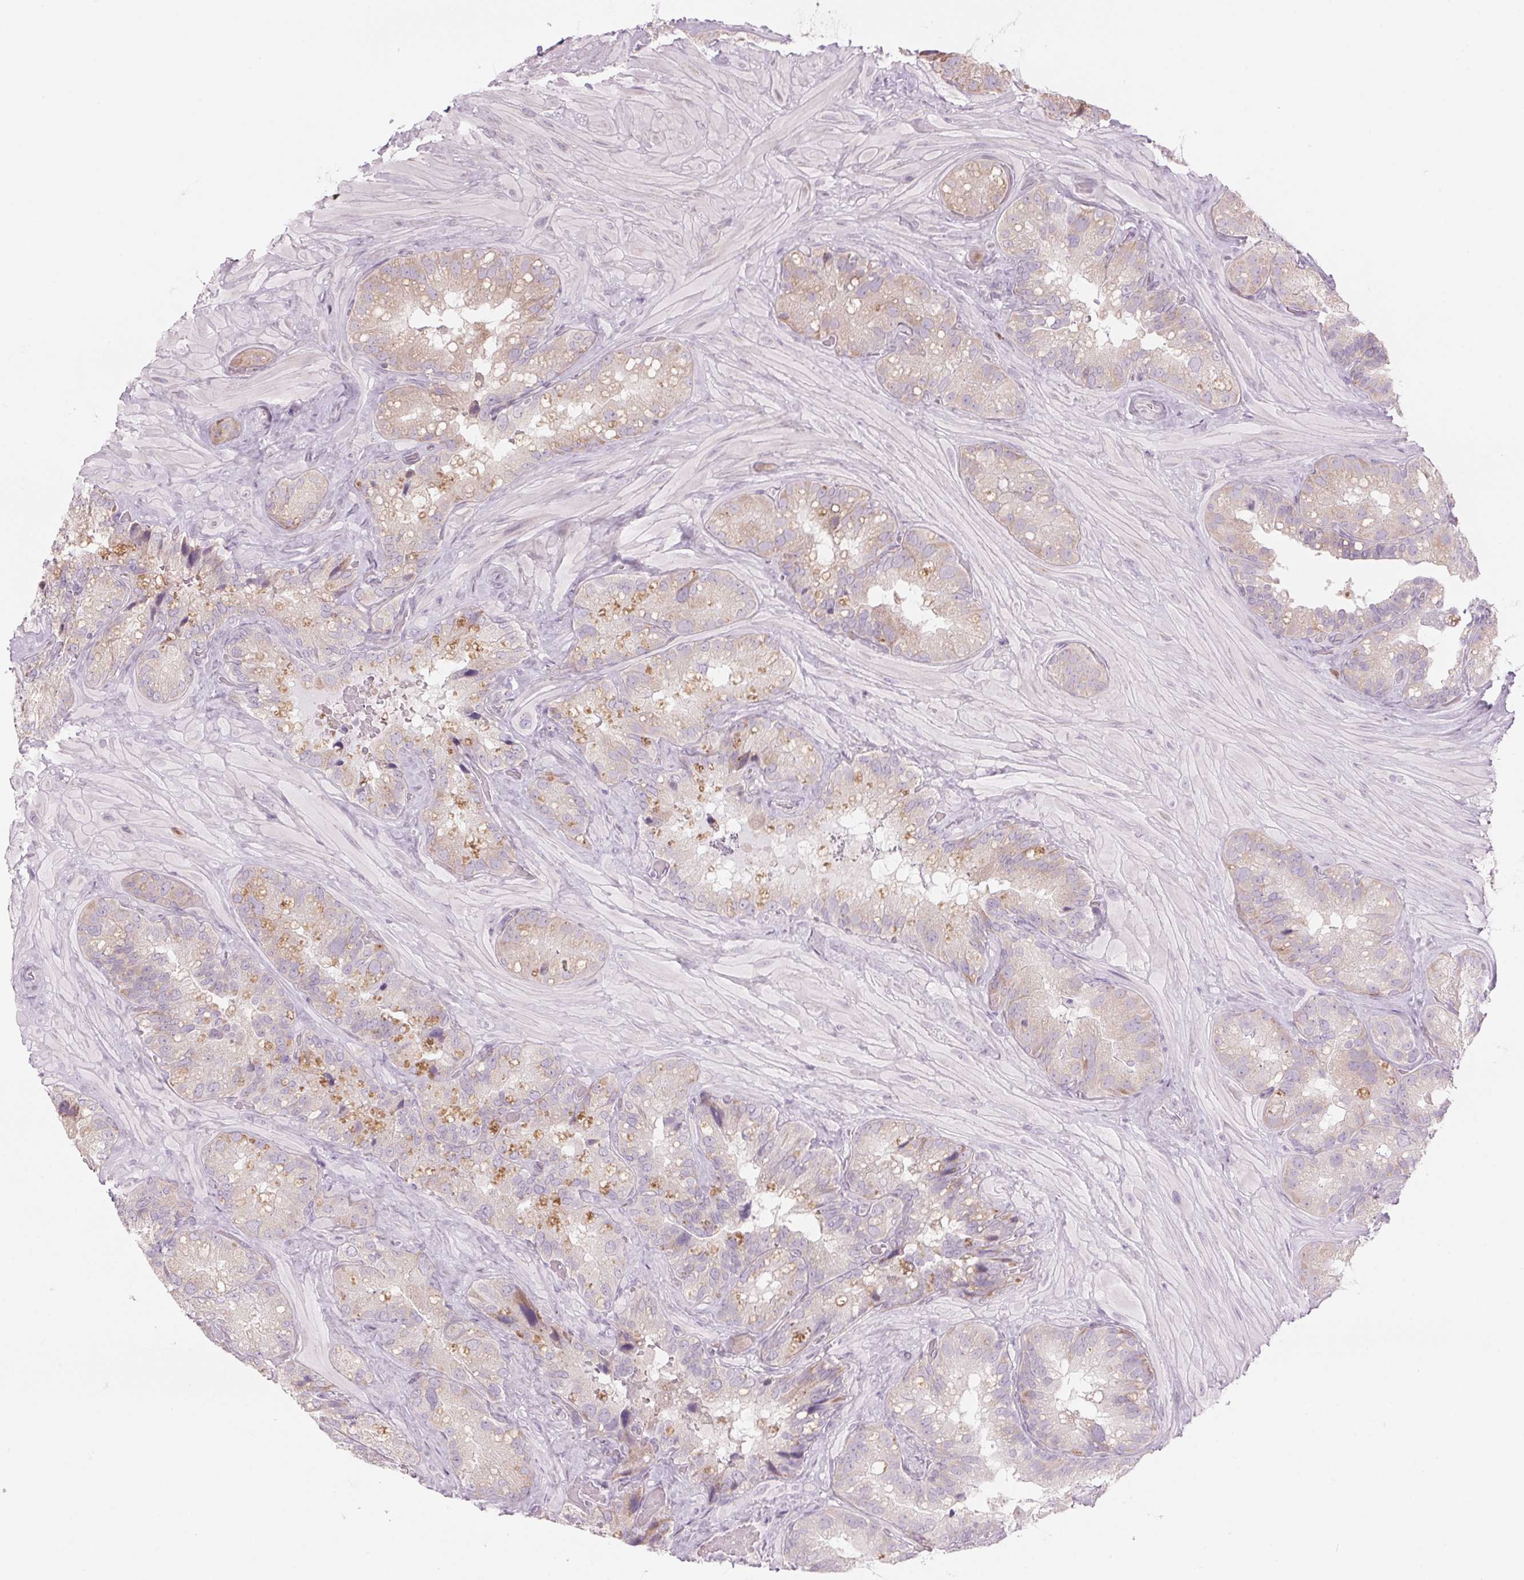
{"staining": {"intensity": "moderate", "quantity": "<25%", "location": "cytoplasmic/membranous"}, "tissue": "seminal vesicle", "cell_type": "Glandular cells", "image_type": "normal", "snomed": [{"axis": "morphology", "description": "Normal tissue, NOS"}, {"axis": "topography", "description": "Seminal veicle"}], "caption": "Immunohistochemistry (IHC) image of normal seminal vesicle: seminal vesicle stained using immunohistochemistry (IHC) displays low levels of moderate protein expression localized specifically in the cytoplasmic/membranous of glandular cells, appearing as a cytoplasmic/membranous brown color.", "gene": "GNMT", "patient": {"sex": "male", "age": 60}}